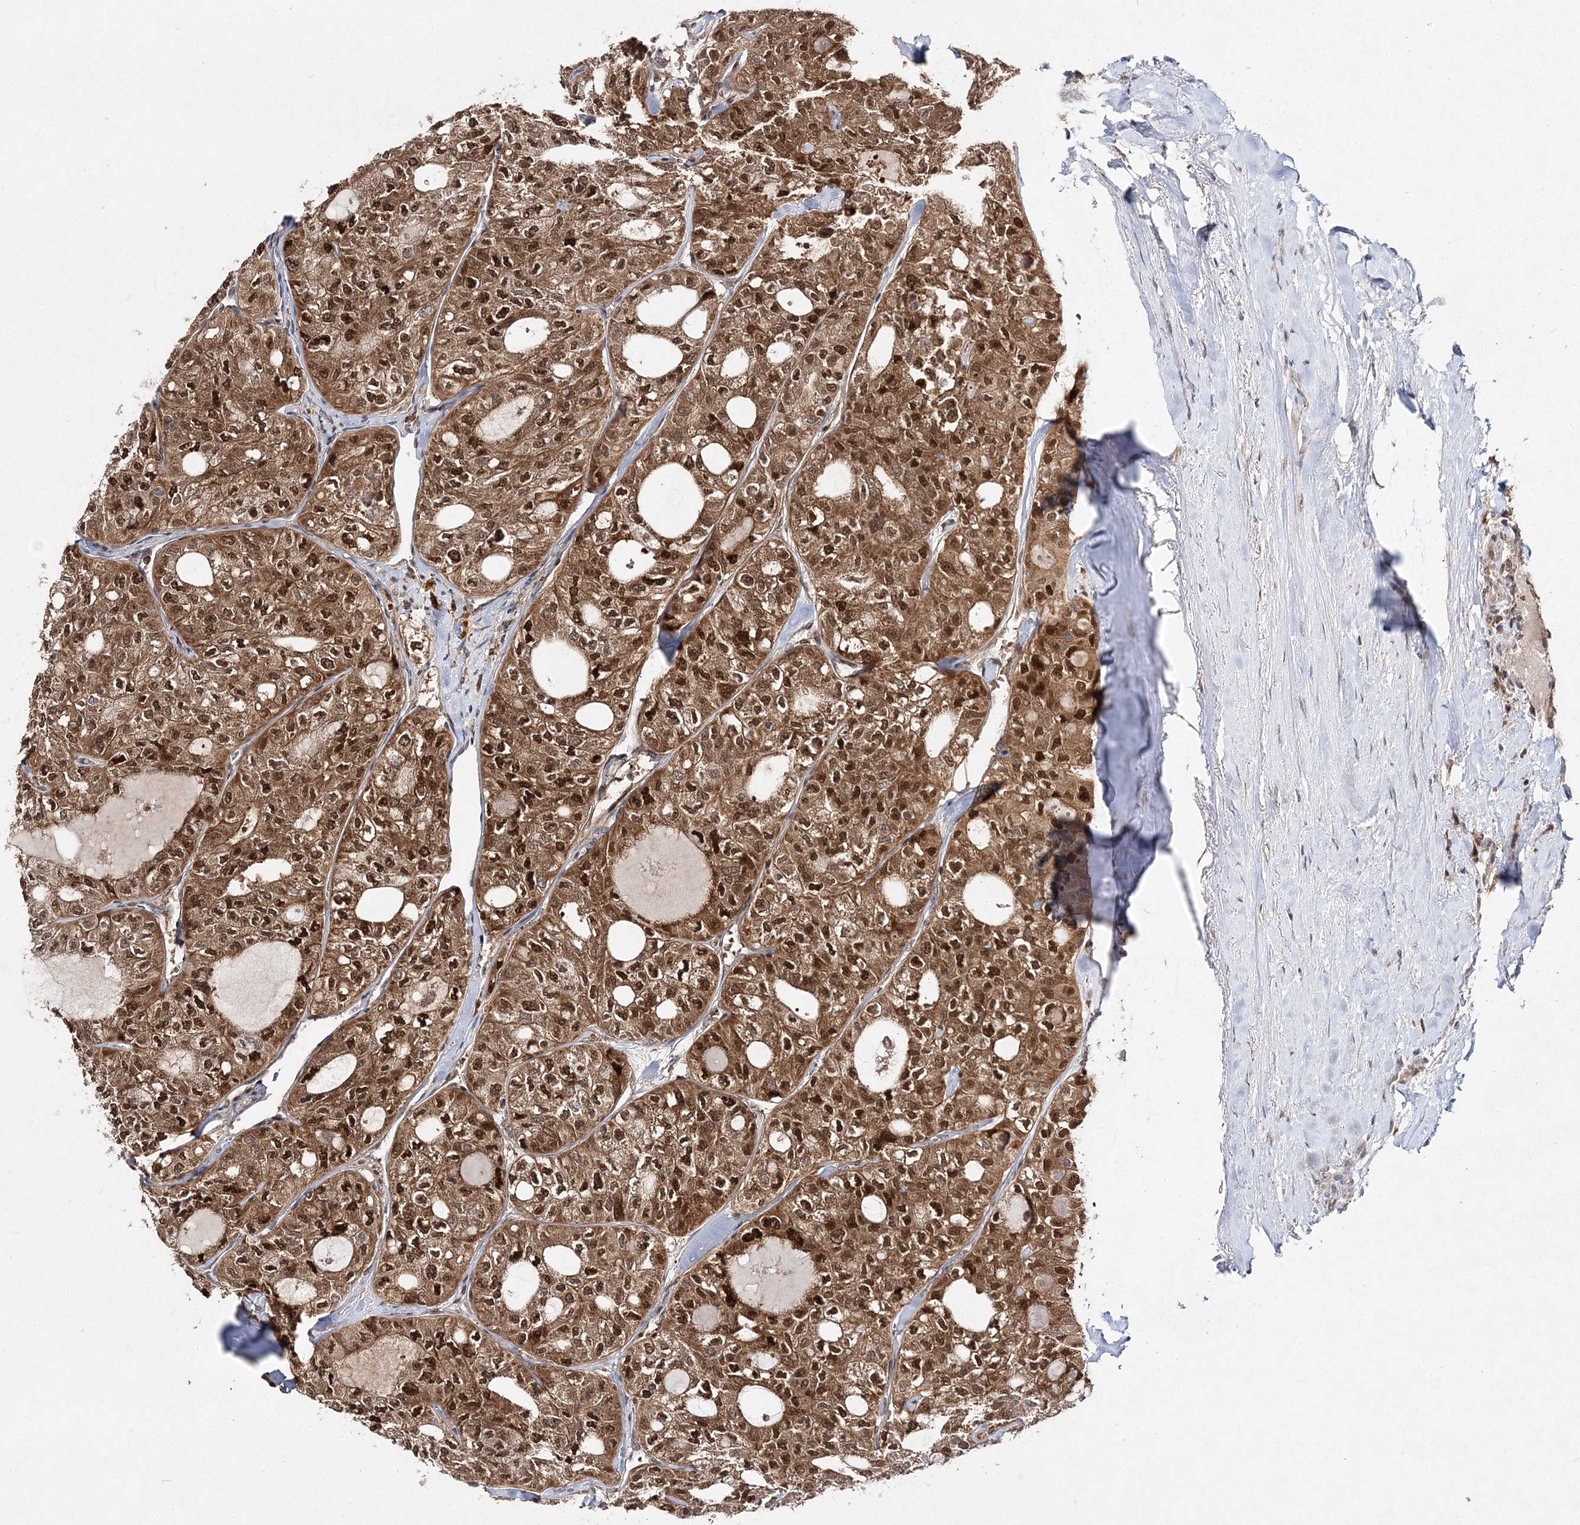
{"staining": {"intensity": "moderate", "quantity": ">75%", "location": "cytoplasmic/membranous,nuclear"}, "tissue": "thyroid cancer", "cell_type": "Tumor cells", "image_type": "cancer", "snomed": [{"axis": "morphology", "description": "Follicular adenoma carcinoma, NOS"}, {"axis": "topography", "description": "Thyroid gland"}], "caption": "High-magnification brightfield microscopy of thyroid follicular adenoma carcinoma stained with DAB (3,3'-diaminobenzidine) (brown) and counterstained with hematoxylin (blue). tumor cells exhibit moderate cytoplasmic/membranous and nuclear positivity is seen in approximately>75% of cells. The protein is shown in brown color, while the nuclei are stained blue.", "gene": "NIF3L1", "patient": {"sex": "male", "age": 75}}